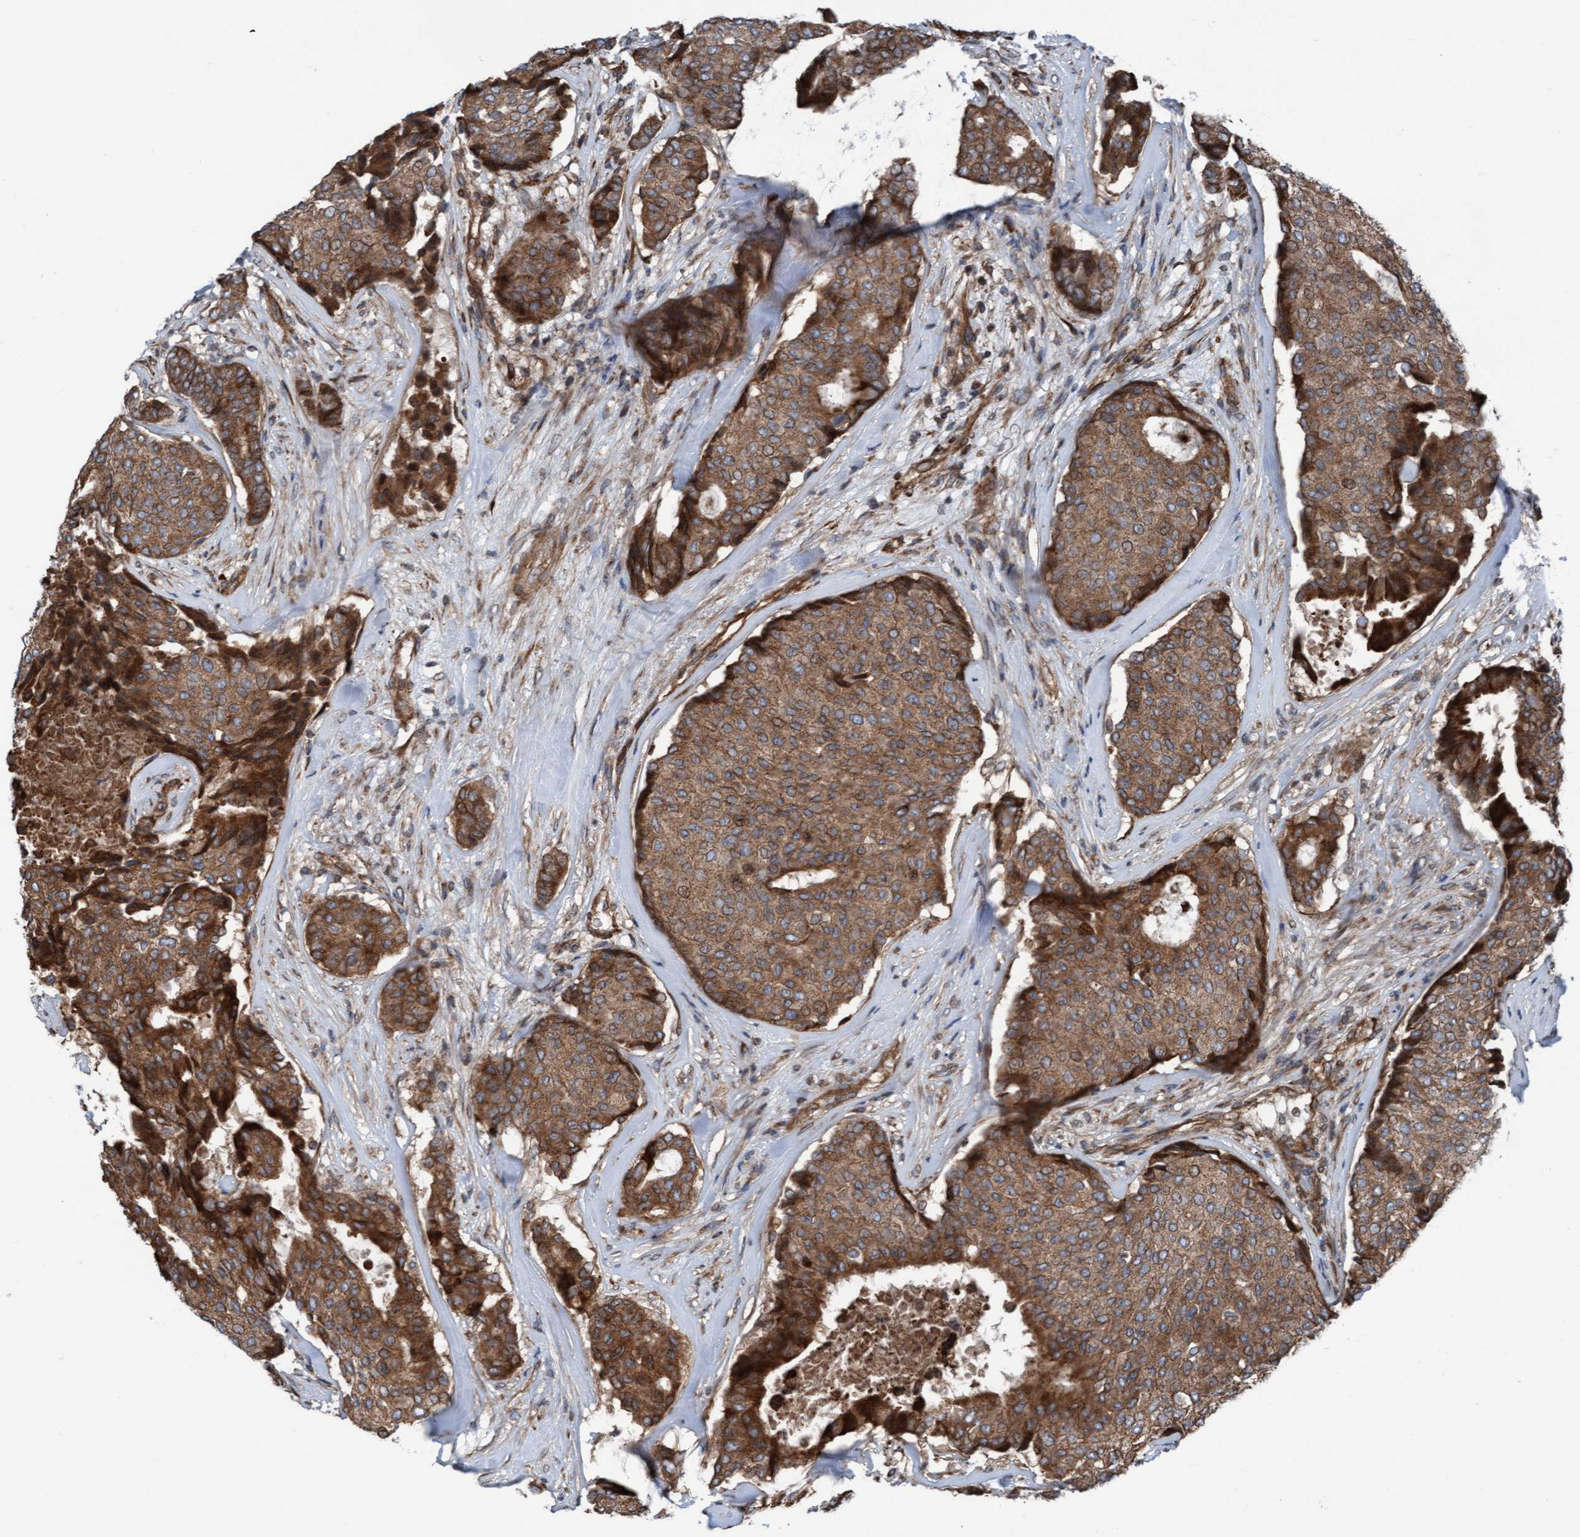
{"staining": {"intensity": "moderate", "quantity": ">75%", "location": "cytoplasmic/membranous"}, "tissue": "breast cancer", "cell_type": "Tumor cells", "image_type": "cancer", "snomed": [{"axis": "morphology", "description": "Duct carcinoma"}, {"axis": "topography", "description": "Breast"}], "caption": "Breast cancer (invasive ductal carcinoma) was stained to show a protein in brown. There is medium levels of moderate cytoplasmic/membranous staining in approximately >75% of tumor cells. Using DAB (3,3'-diaminobenzidine) (brown) and hematoxylin (blue) stains, captured at high magnification using brightfield microscopy.", "gene": "RAP1GAP2", "patient": {"sex": "female", "age": 75}}